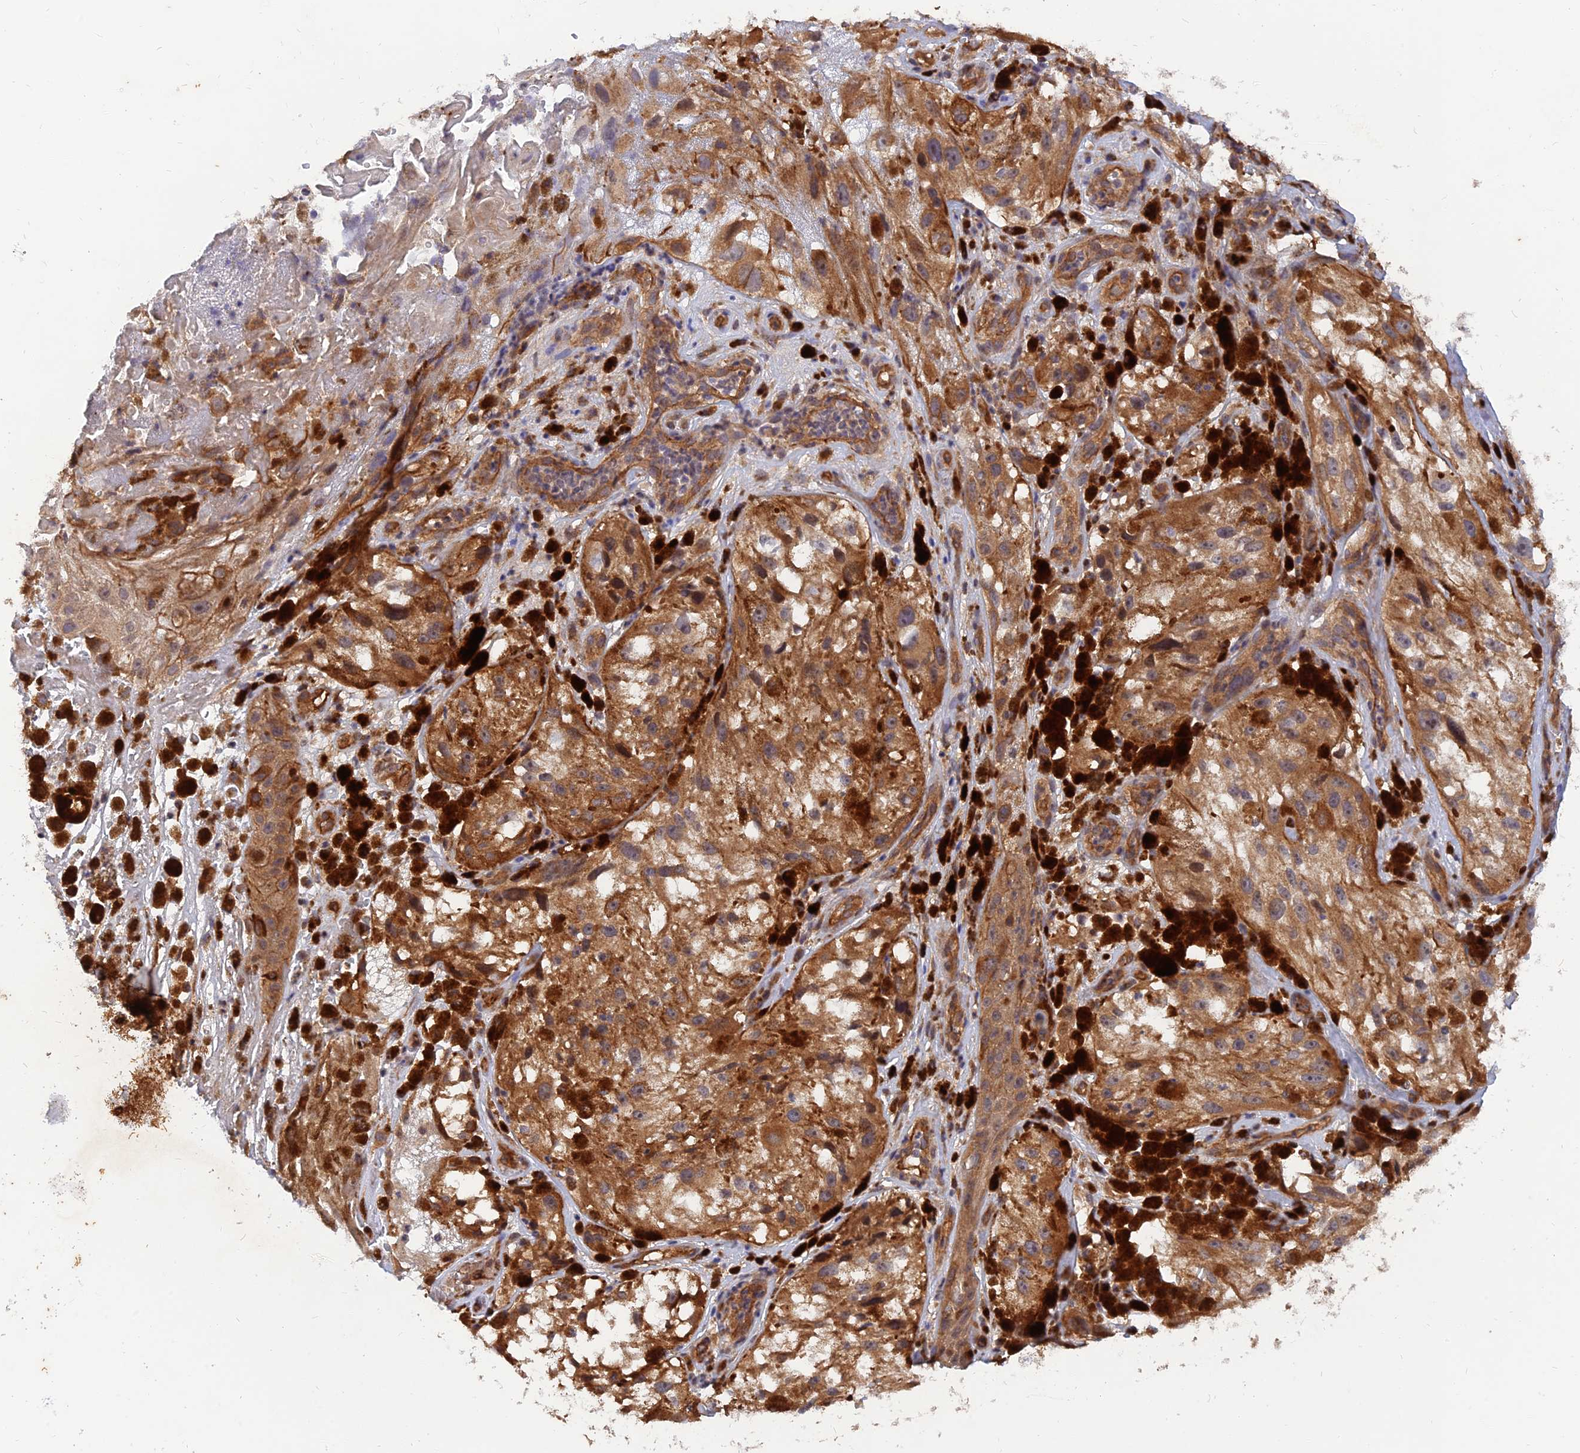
{"staining": {"intensity": "moderate", "quantity": ">75%", "location": "cytoplasmic/membranous"}, "tissue": "melanoma", "cell_type": "Tumor cells", "image_type": "cancer", "snomed": [{"axis": "morphology", "description": "Malignant melanoma, NOS"}, {"axis": "topography", "description": "Skin"}], "caption": "High-magnification brightfield microscopy of malignant melanoma stained with DAB (brown) and counterstained with hematoxylin (blue). tumor cells exhibit moderate cytoplasmic/membranous staining is identified in approximately>75% of cells.", "gene": "WDR41", "patient": {"sex": "male", "age": 88}}